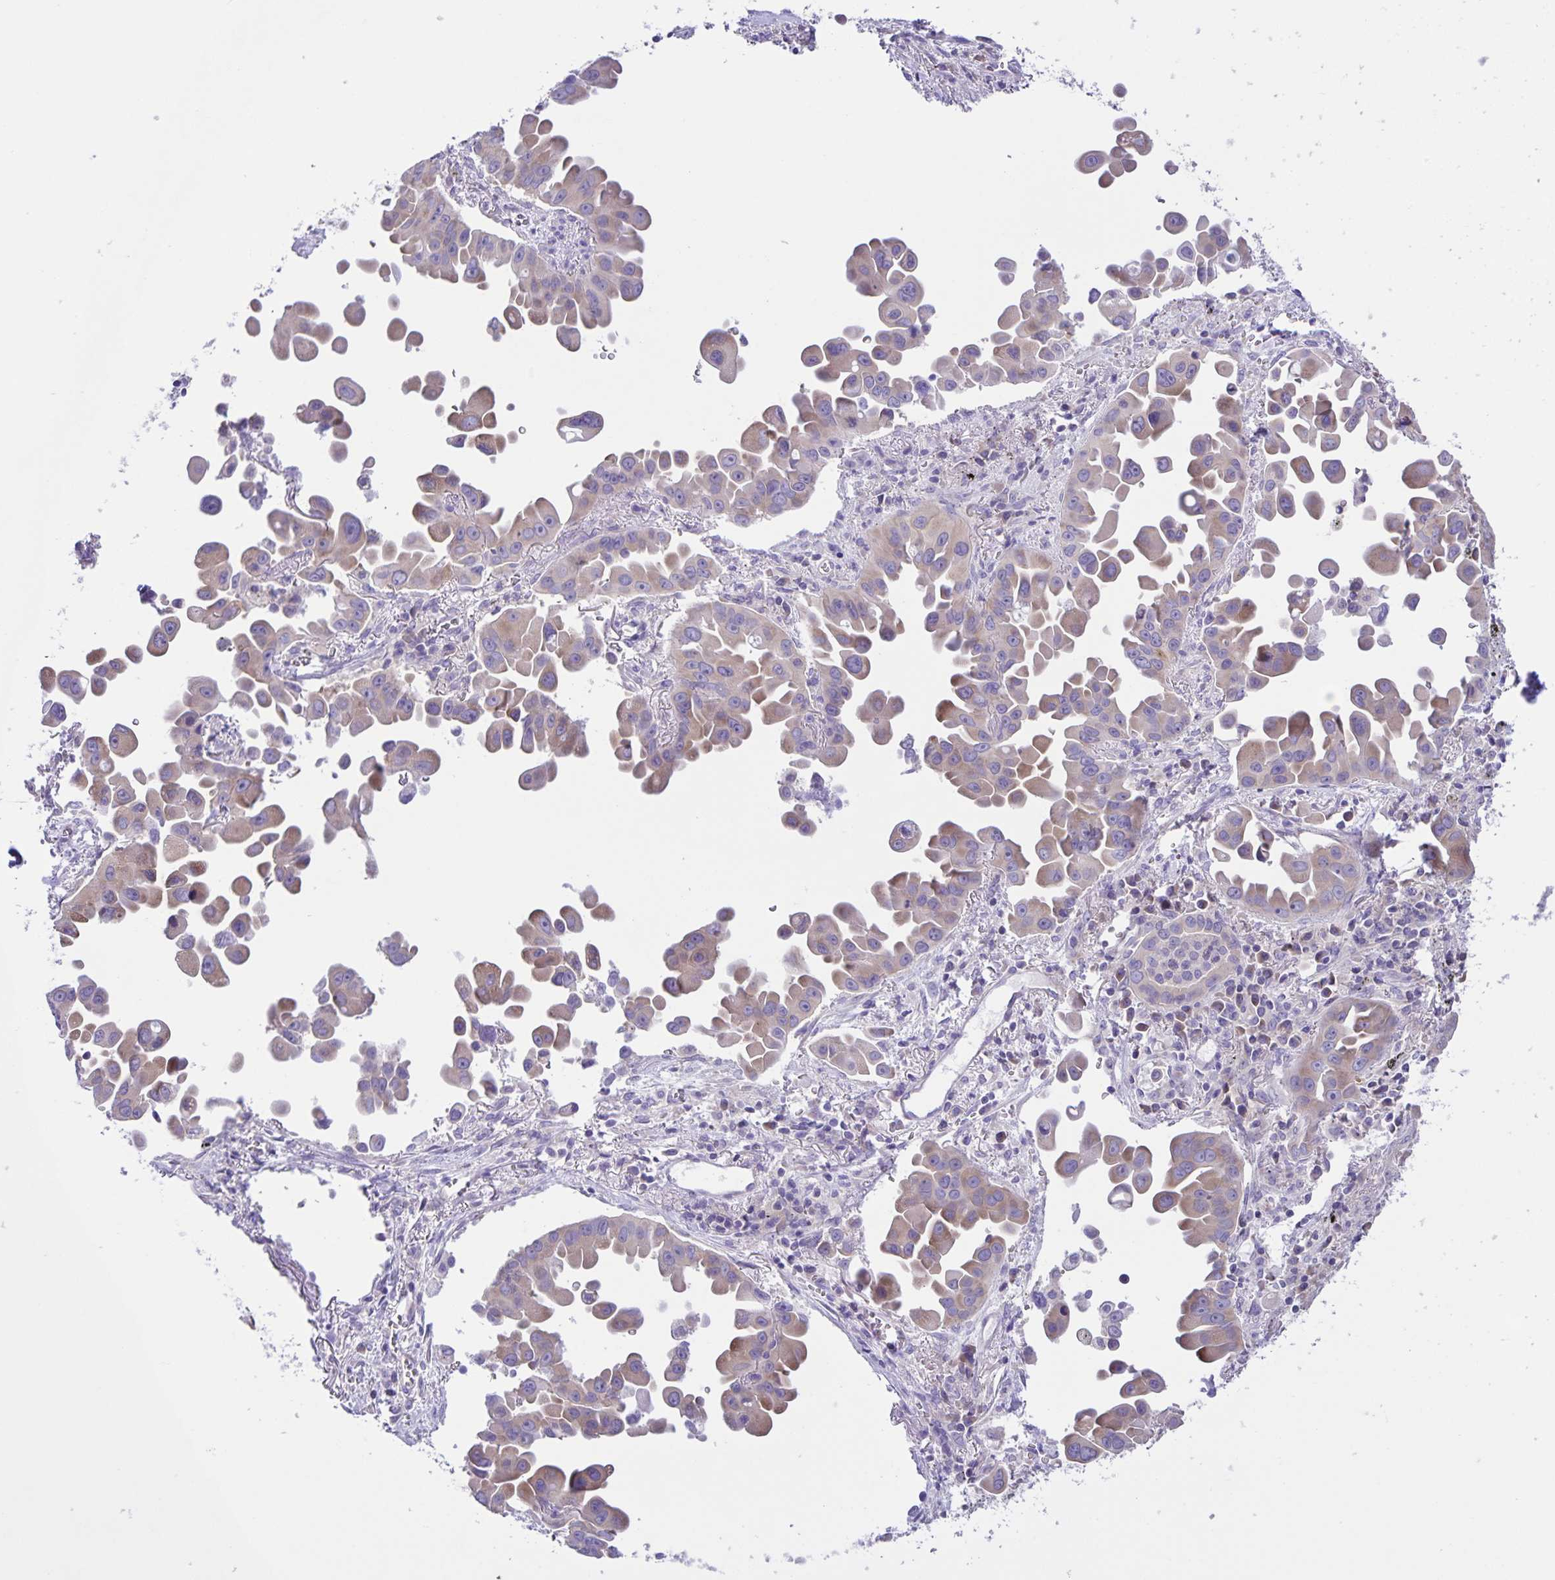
{"staining": {"intensity": "weak", "quantity": "25%-75%", "location": "cytoplasmic/membranous"}, "tissue": "lung cancer", "cell_type": "Tumor cells", "image_type": "cancer", "snomed": [{"axis": "morphology", "description": "Adenocarcinoma, NOS"}, {"axis": "topography", "description": "Lung"}], "caption": "Protein staining of lung adenocarcinoma tissue shows weak cytoplasmic/membranous expression in approximately 25%-75% of tumor cells.", "gene": "CAPSL", "patient": {"sex": "male", "age": 68}}